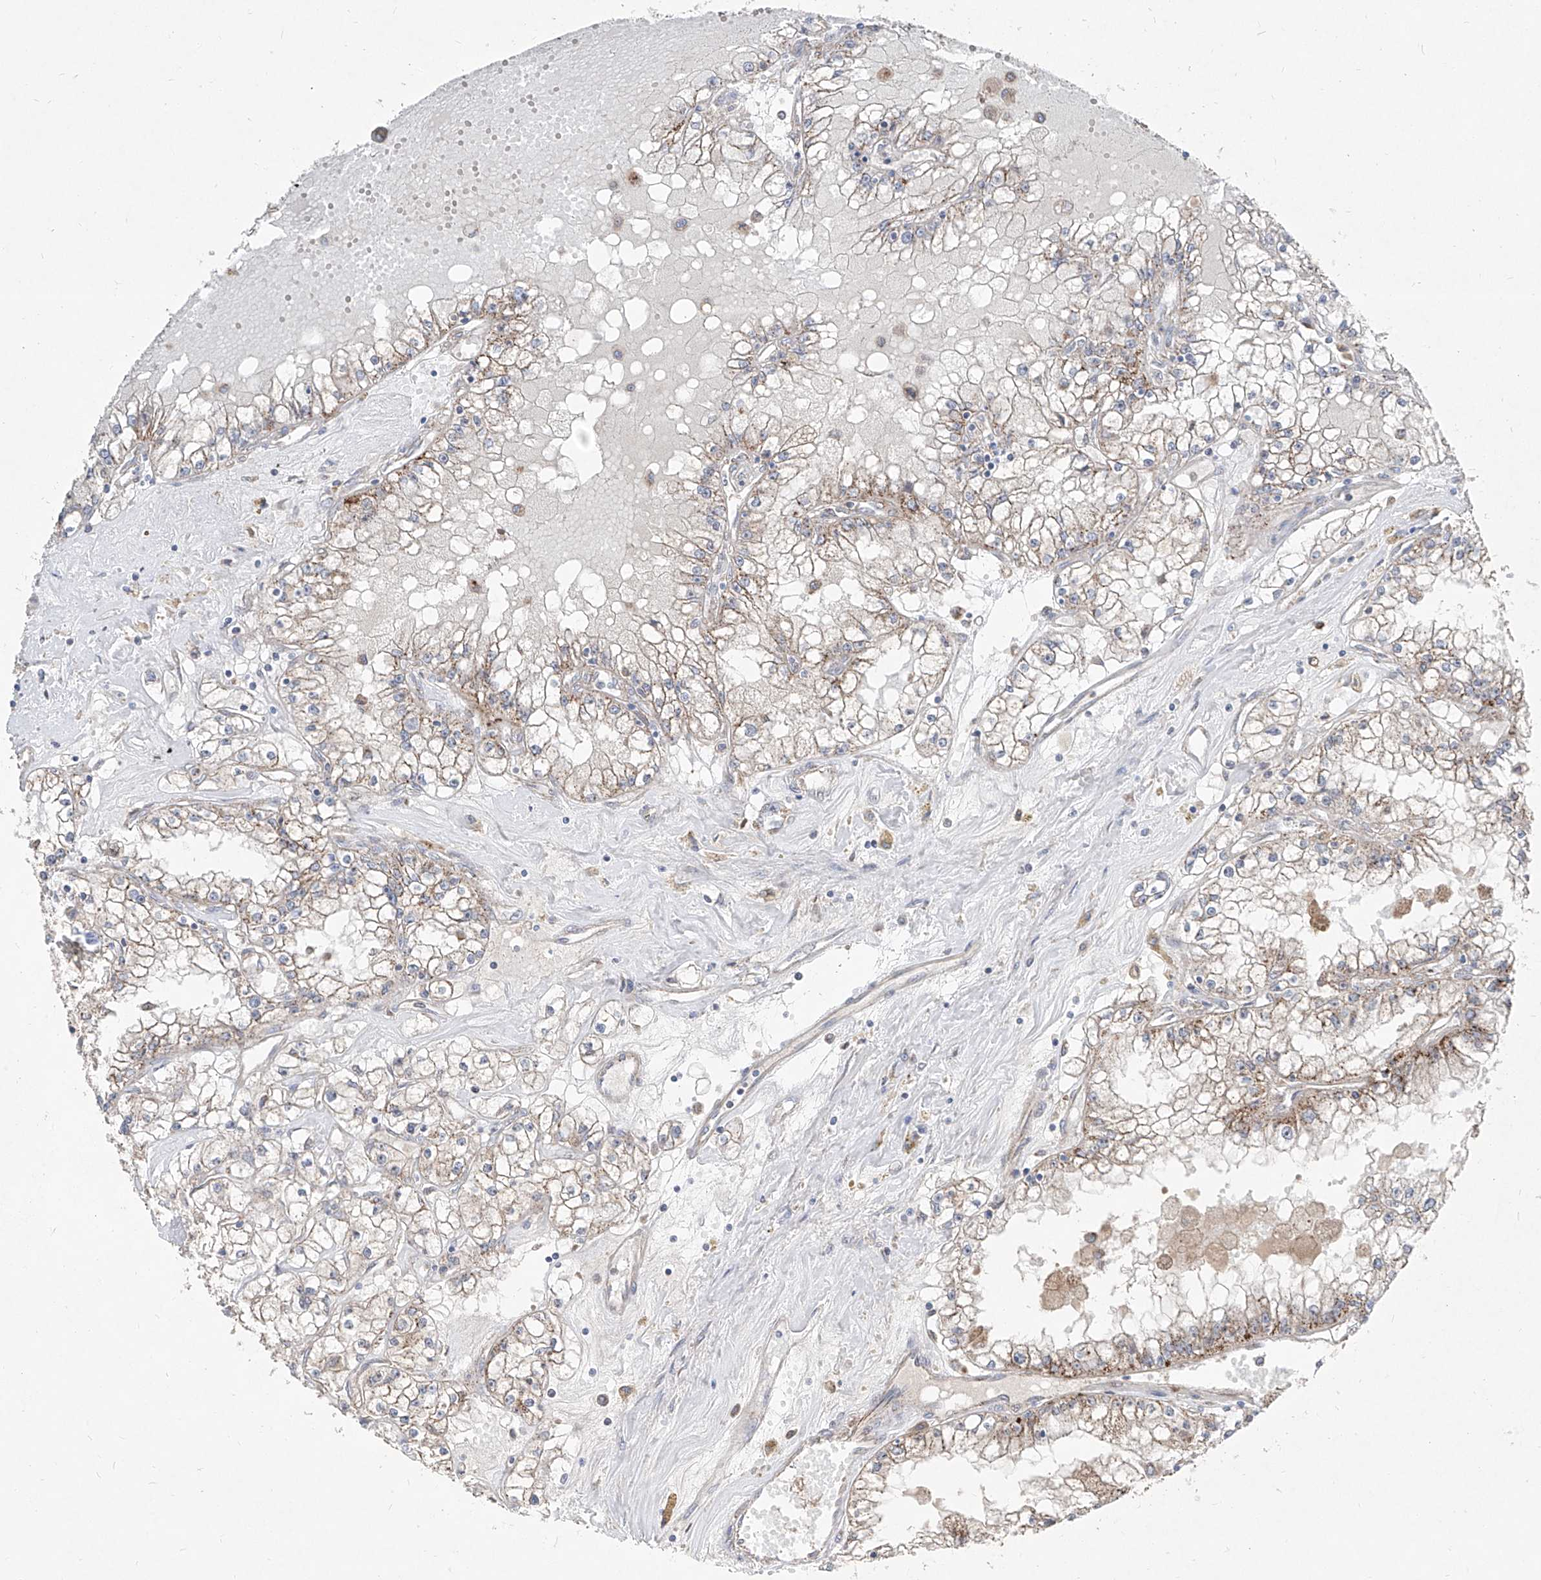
{"staining": {"intensity": "moderate", "quantity": "25%-75%", "location": "cytoplasmic/membranous"}, "tissue": "renal cancer", "cell_type": "Tumor cells", "image_type": "cancer", "snomed": [{"axis": "morphology", "description": "Adenocarcinoma, NOS"}, {"axis": "topography", "description": "Kidney"}], "caption": "A medium amount of moderate cytoplasmic/membranous positivity is identified in about 25%-75% of tumor cells in renal cancer tissue.", "gene": "ABCD3", "patient": {"sex": "male", "age": 56}}